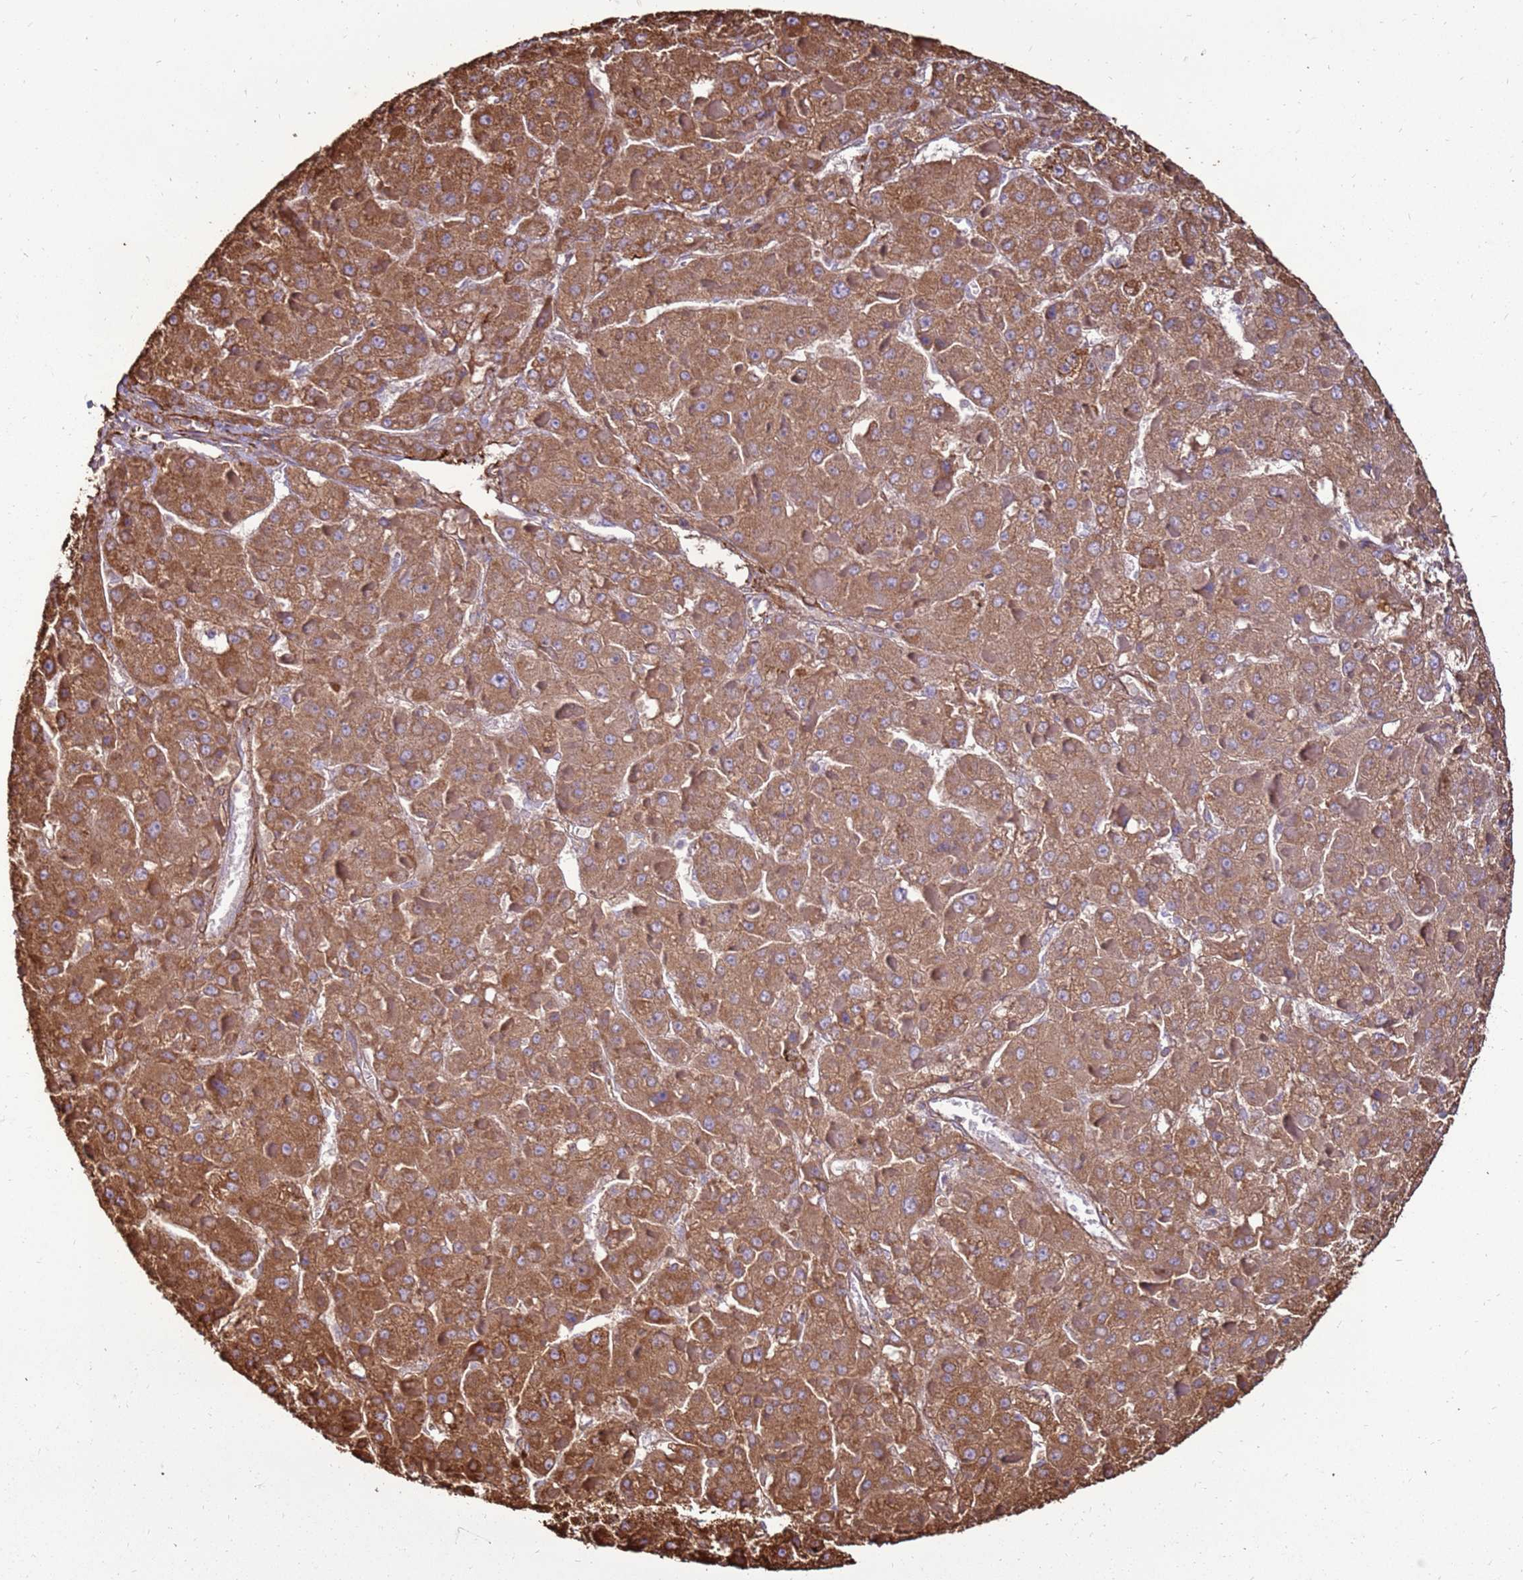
{"staining": {"intensity": "strong", "quantity": ">75%", "location": "cytoplasmic/membranous"}, "tissue": "liver cancer", "cell_type": "Tumor cells", "image_type": "cancer", "snomed": [{"axis": "morphology", "description": "Carcinoma, Hepatocellular, NOS"}, {"axis": "topography", "description": "Liver"}], "caption": "DAB (3,3'-diaminobenzidine) immunohistochemical staining of liver hepatocellular carcinoma shows strong cytoplasmic/membranous protein positivity in about >75% of tumor cells.", "gene": "DDX59", "patient": {"sex": "female", "age": 73}}